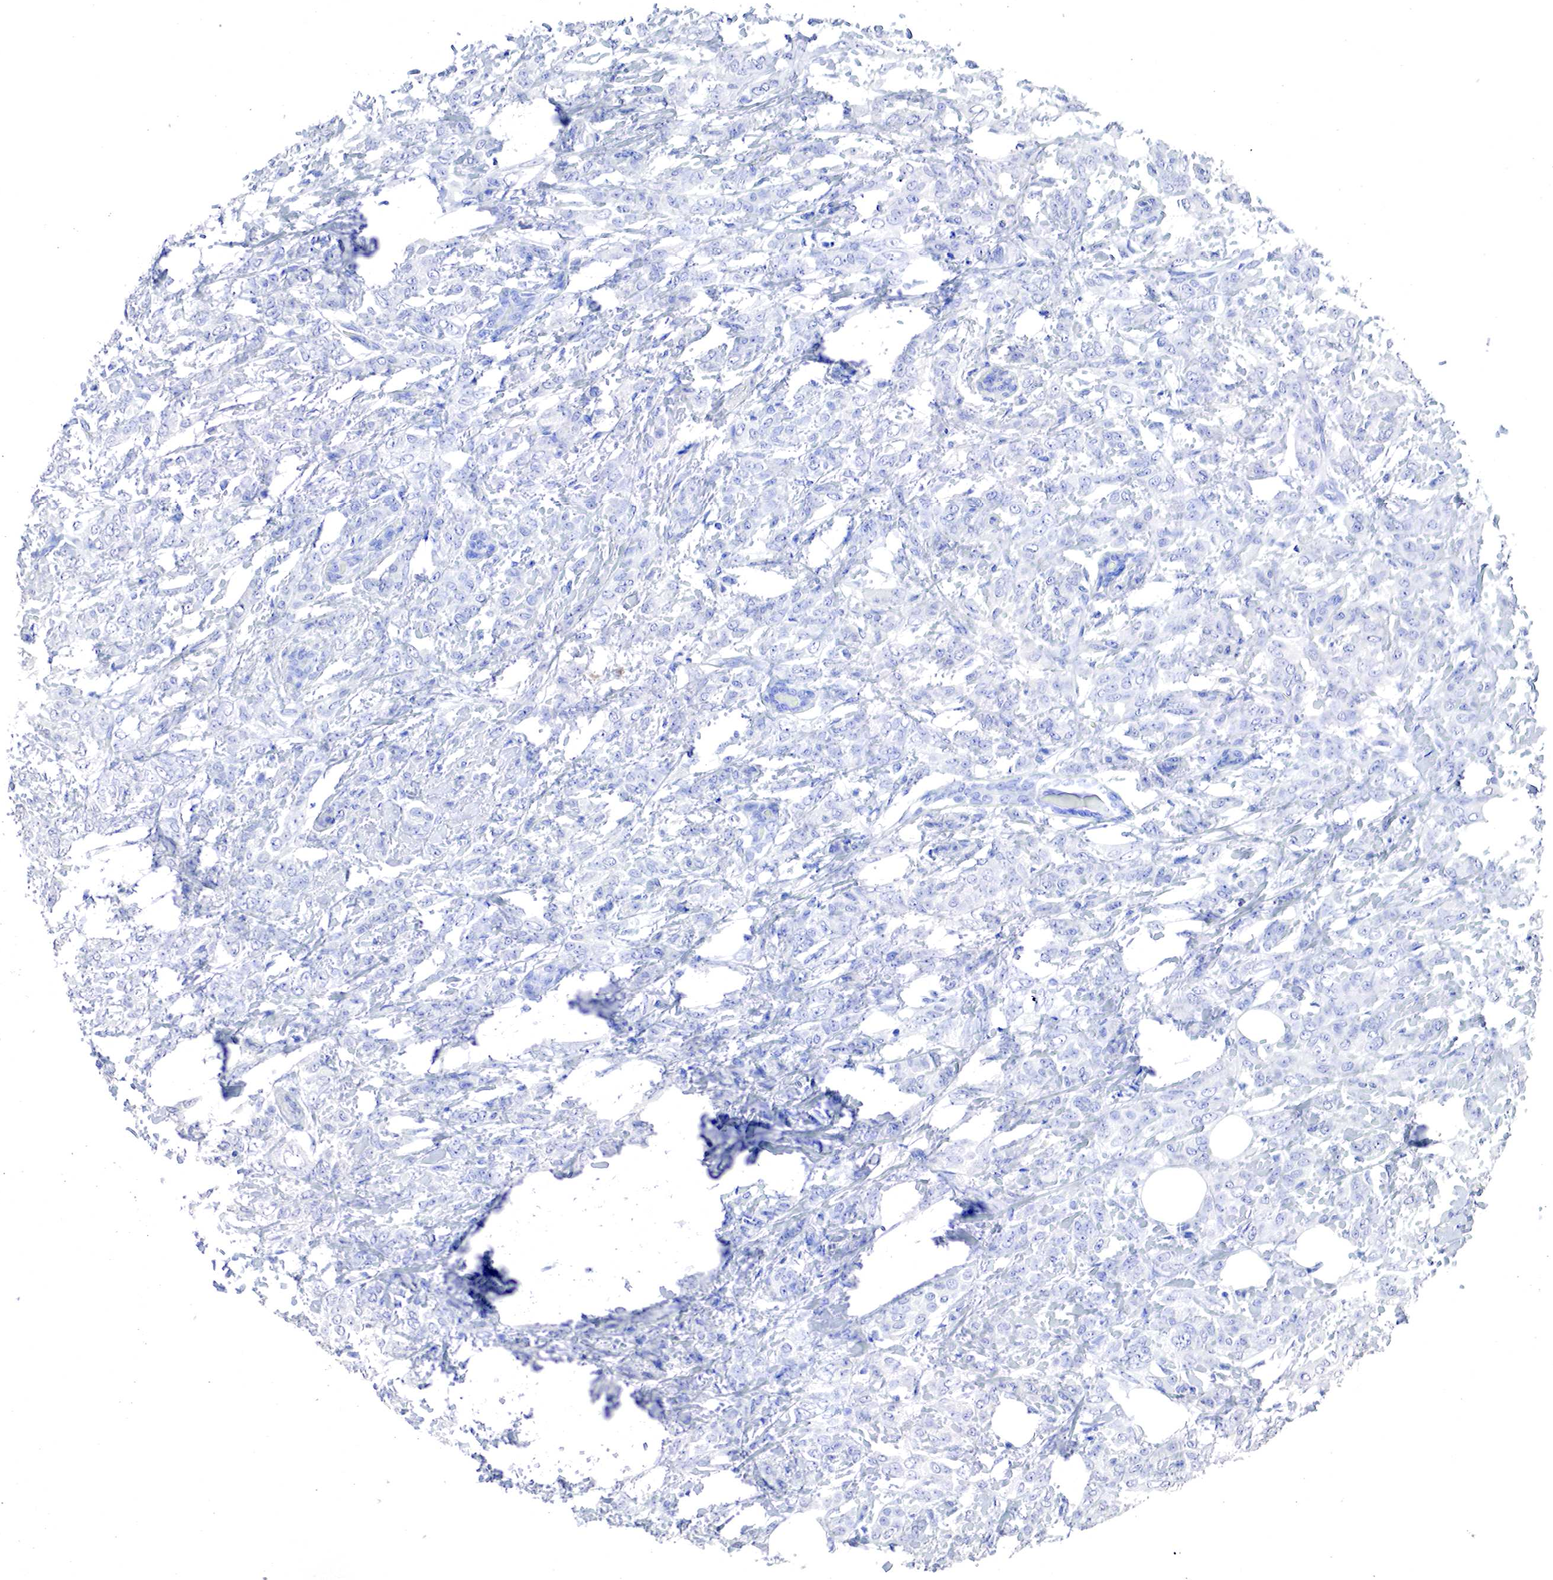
{"staining": {"intensity": "negative", "quantity": "none", "location": "none"}, "tissue": "breast cancer", "cell_type": "Tumor cells", "image_type": "cancer", "snomed": [{"axis": "morphology", "description": "Duct carcinoma"}, {"axis": "topography", "description": "Breast"}], "caption": "Tumor cells are negative for protein expression in human breast infiltrating ductal carcinoma.", "gene": "OTC", "patient": {"sex": "female", "age": 53}}